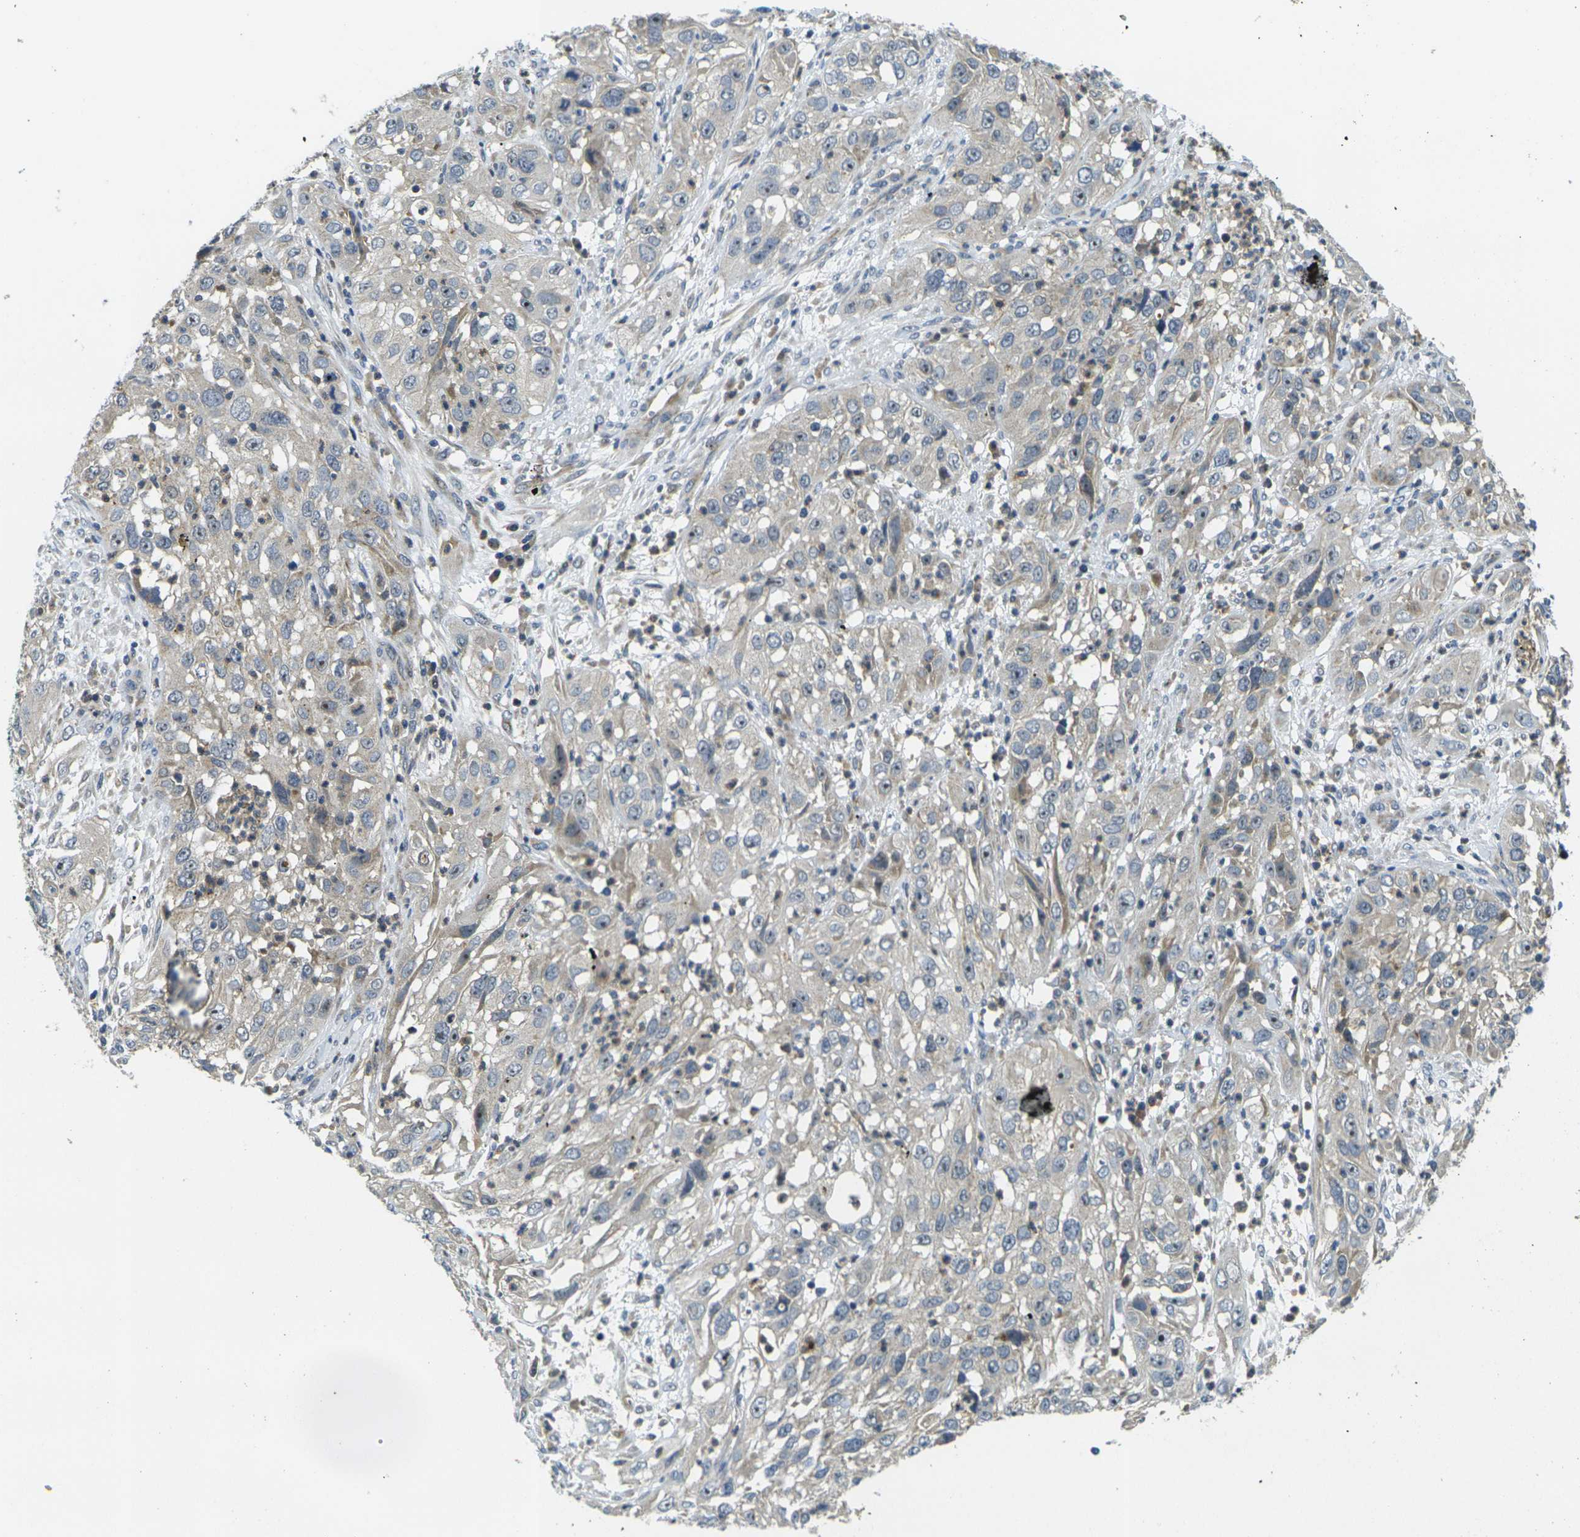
{"staining": {"intensity": "negative", "quantity": "none", "location": "none"}, "tissue": "cervical cancer", "cell_type": "Tumor cells", "image_type": "cancer", "snomed": [{"axis": "morphology", "description": "Squamous cell carcinoma, NOS"}, {"axis": "topography", "description": "Cervix"}], "caption": "Immunohistochemical staining of human cervical cancer reveals no significant expression in tumor cells.", "gene": "MINAR2", "patient": {"sex": "female", "age": 32}}